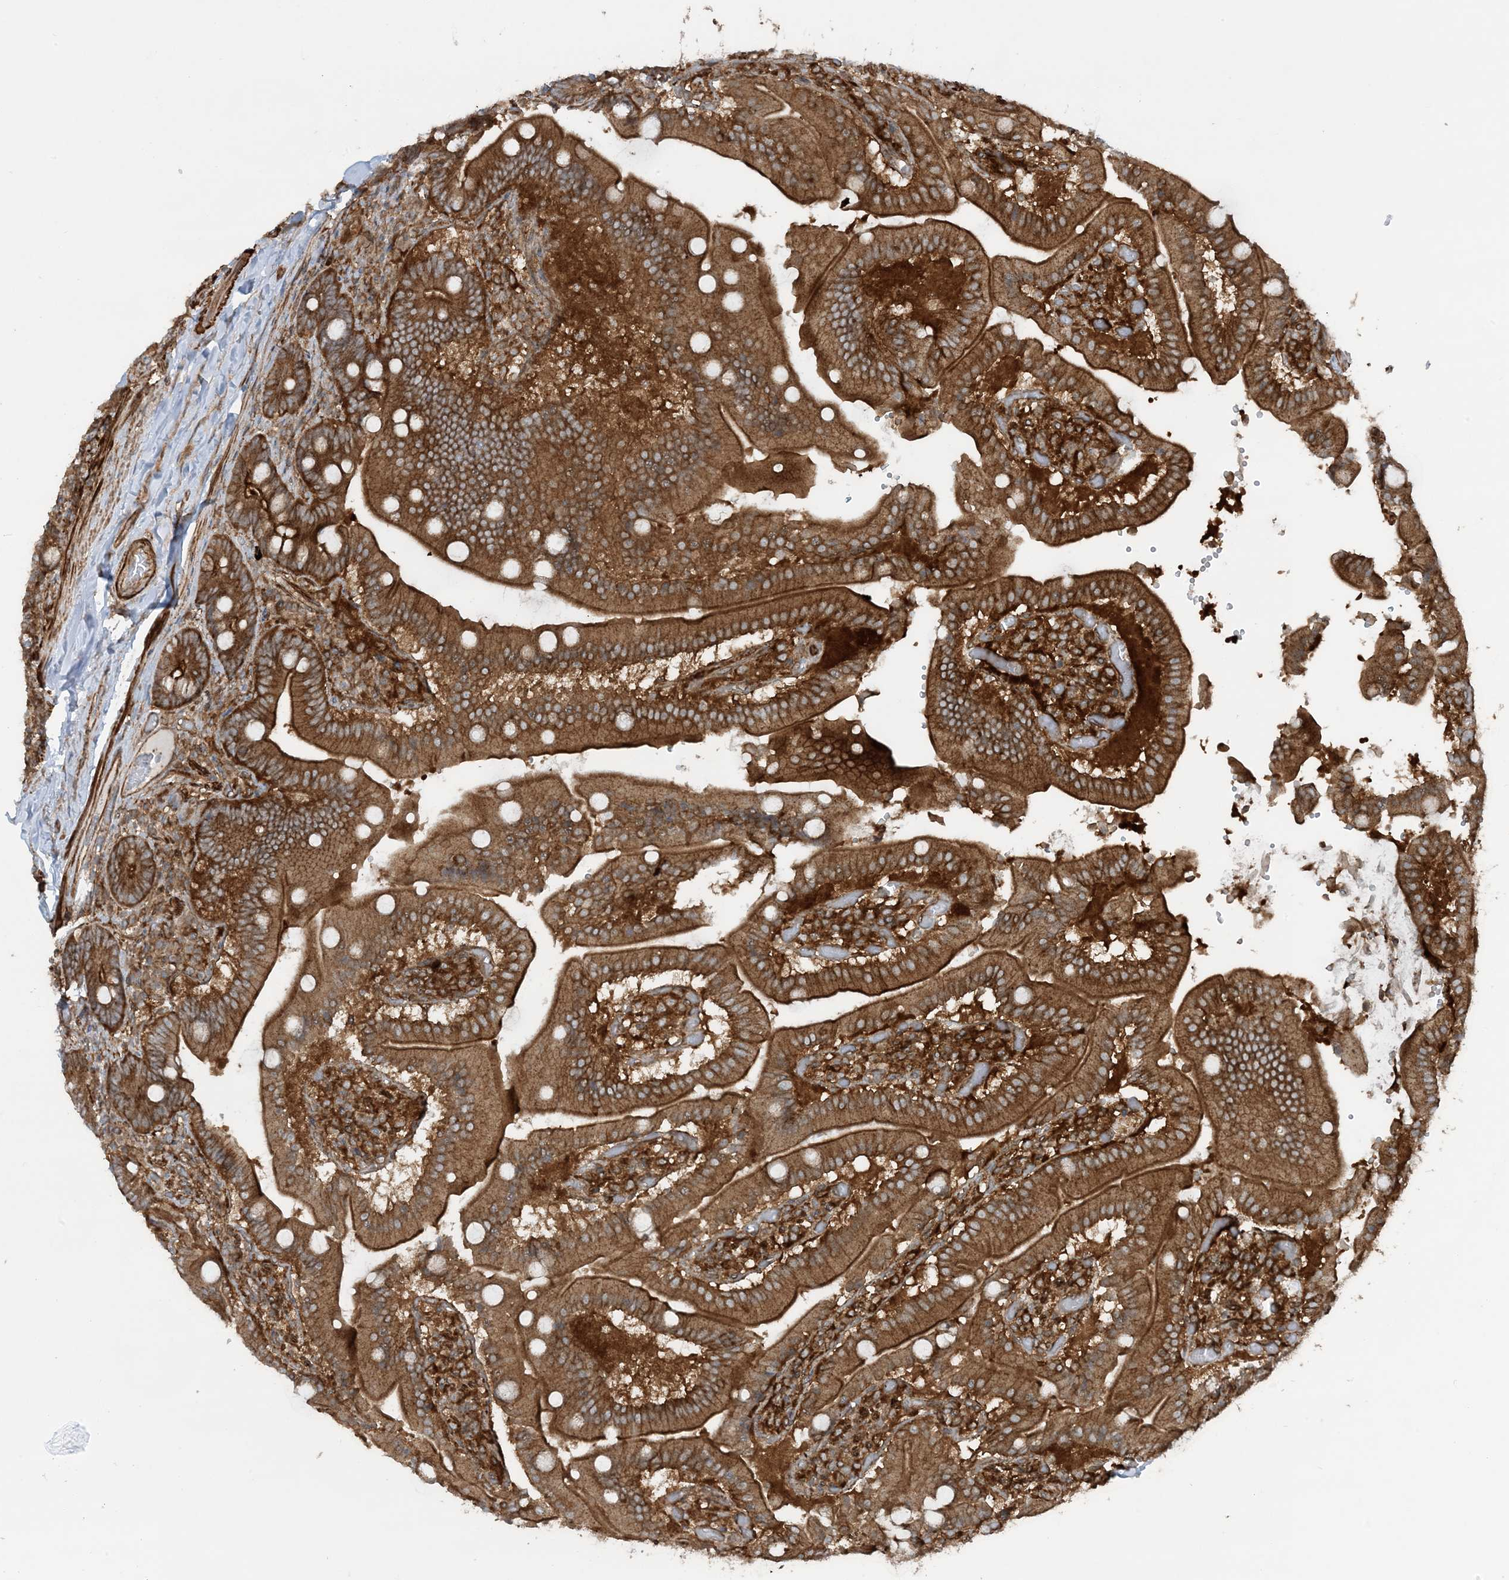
{"staining": {"intensity": "strong", "quantity": ">75%", "location": "cytoplasmic/membranous"}, "tissue": "duodenum", "cell_type": "Glandular cells", "image_type": "normal", "snomed": [{"axis": "morphology", "description": "Normal tissue, NOS"}, {"axis": "topography", "description": "Duodenum"}], "caption": "IHC of normal duodenum reveals high levels of strong cytoplasmic/membranous staining in about >75% of glandular cells.", "gene": "STAM2", "patient": {"sex": "female", "age": 62}}